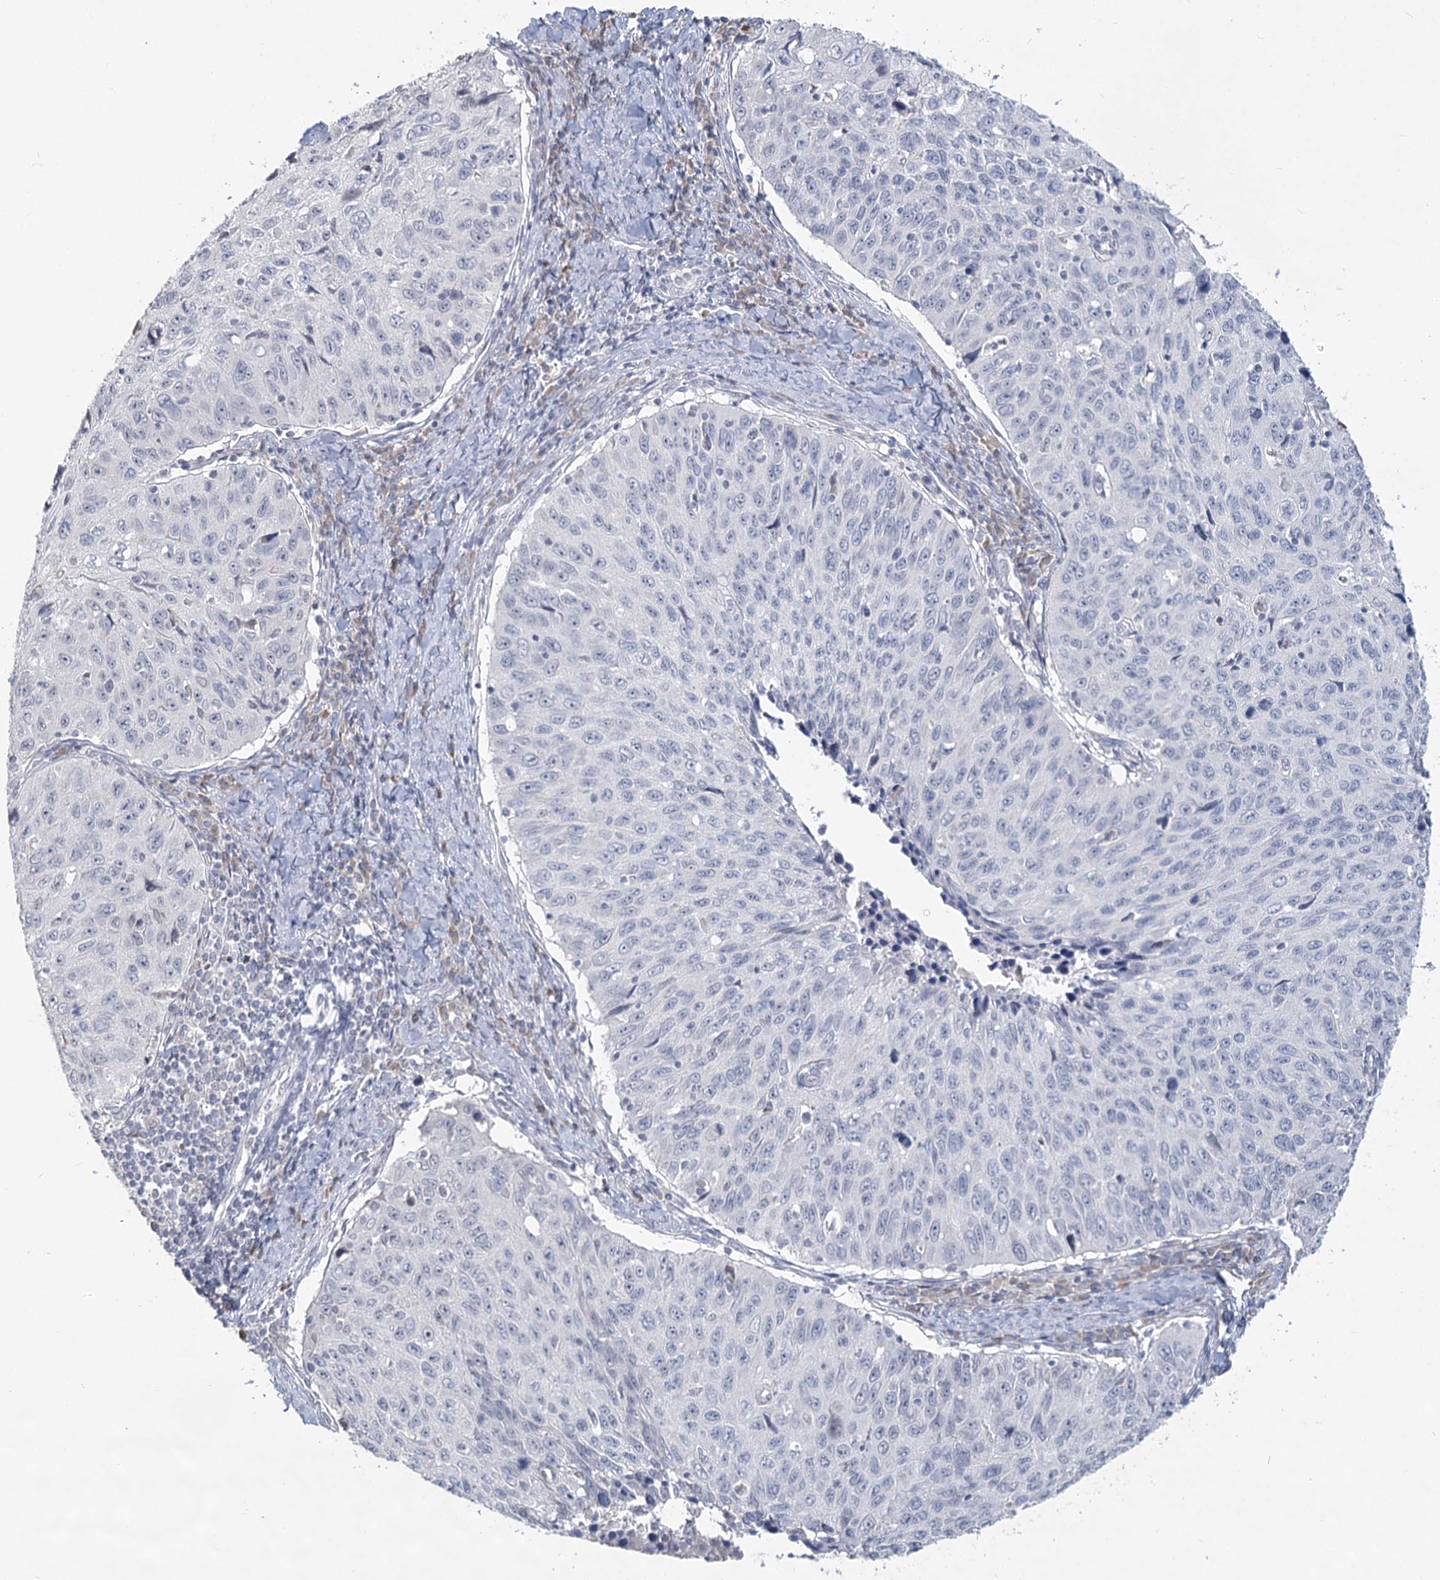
{"staining": {"intensity": "negative", "quantity": "none", "location": "none"}, "tissue": "cervical cancer", "cell_type": "Tumor cells", "image_type": "cancer", "snomed": [{"axis": "morphology", "description": "Squamous cell carcinoma, NOS"}, {"axis": "topography", "description": "Cervix"}], "caption": "Cervical cancer (squamous cell carcinoma) was stained to show a protein in brown. There is no significant expression in tumor cells.", "gene": "SLC9A3", "patient": {"sex": "female", "age": 53}}